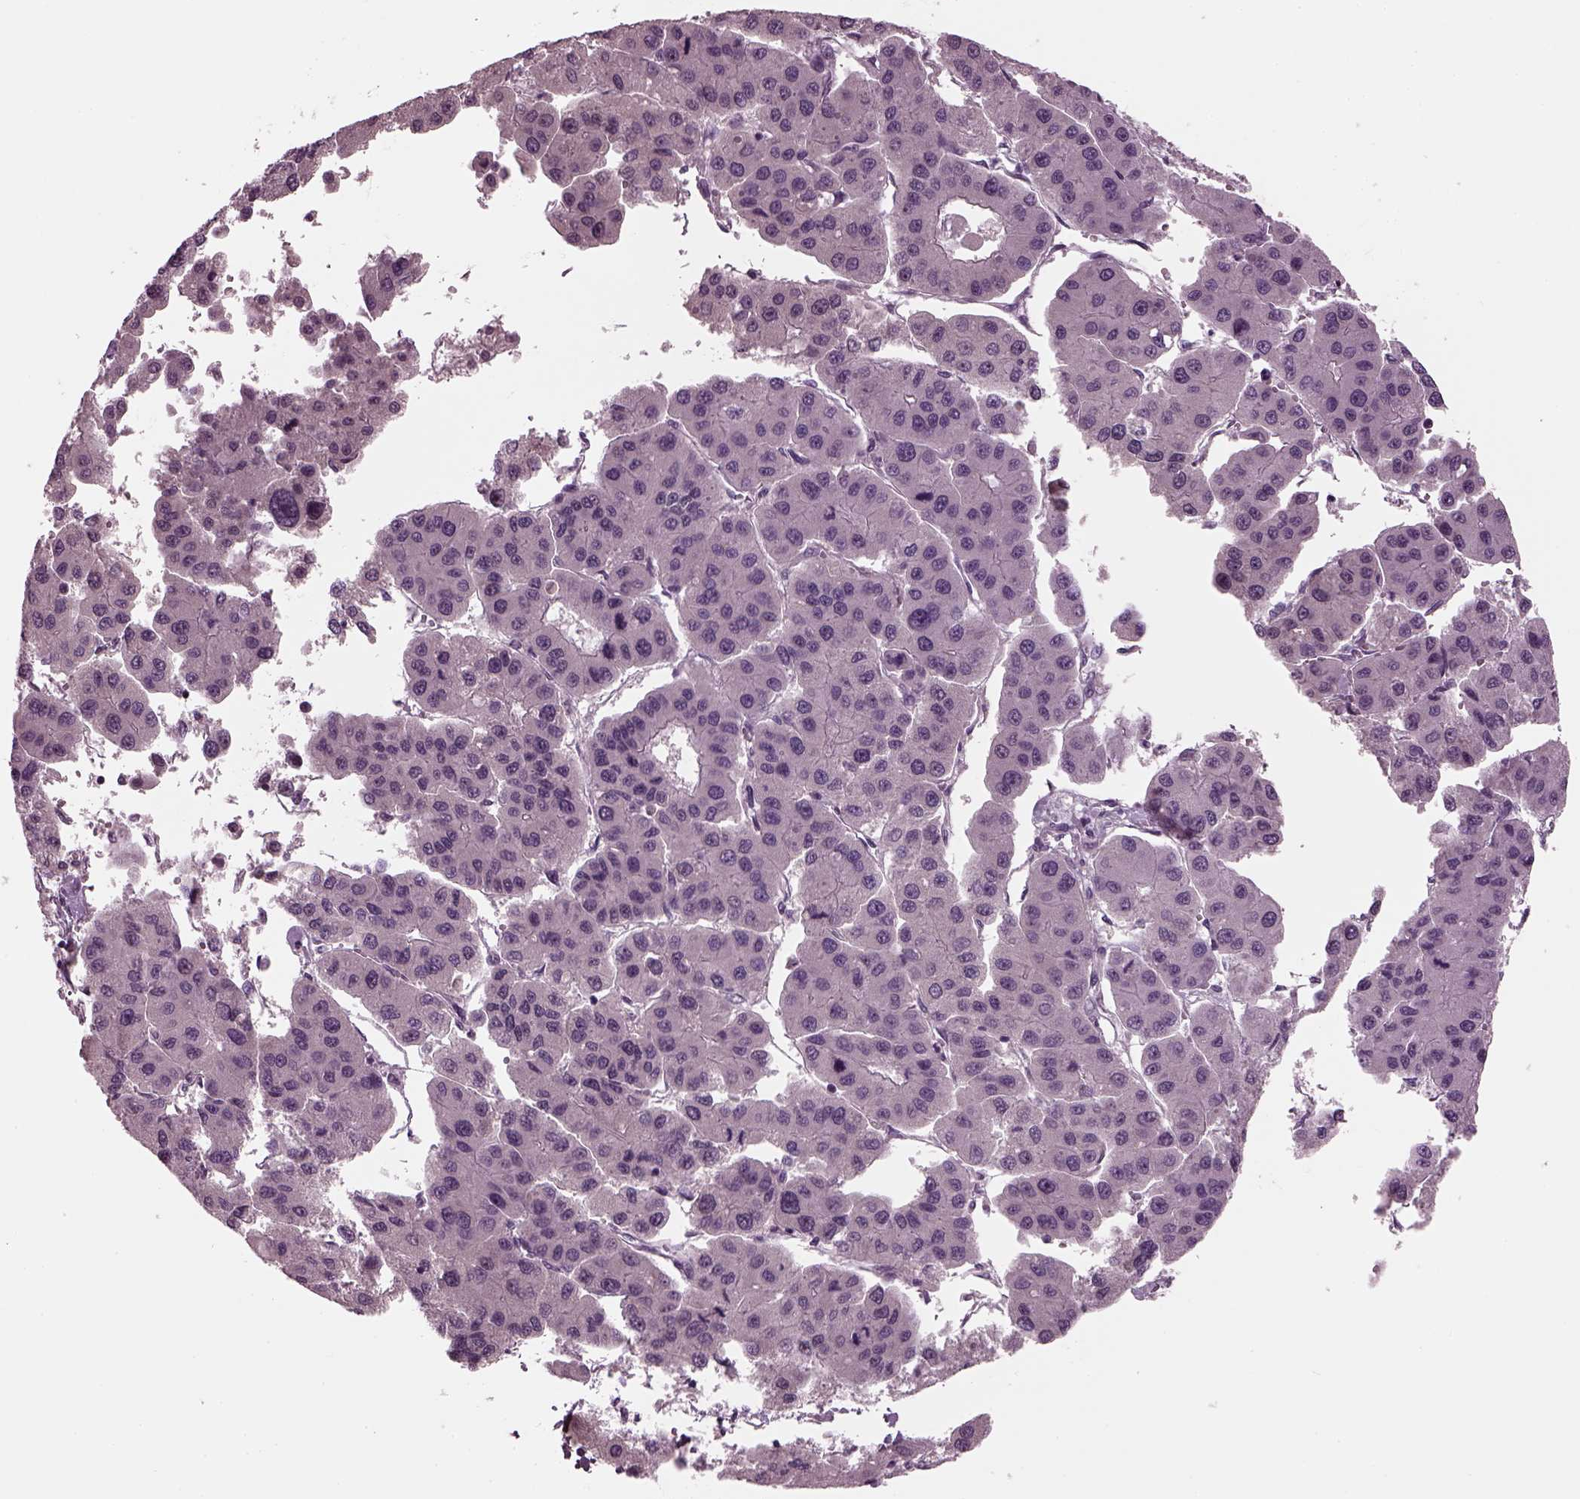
{"staining": {"intensity": "negative", "quantity": "none", "location": "none"}, "tissue": "liver cancer", "cell_type": "Tumor cells", "image_type": "cancer", "snomed": [{"axis": "morphology", "description": "Carcinoma, Hepatocellular, NOS"}, {"axis": "topography", "description": "Liver"}], "caption": "A histopathology image of hepatocellular carcinoma (liver) stained for a protein reveals no brown staining in tumor cells.", "gene": "CLCN4", "patient": {"sex": "male", "age": 73}}